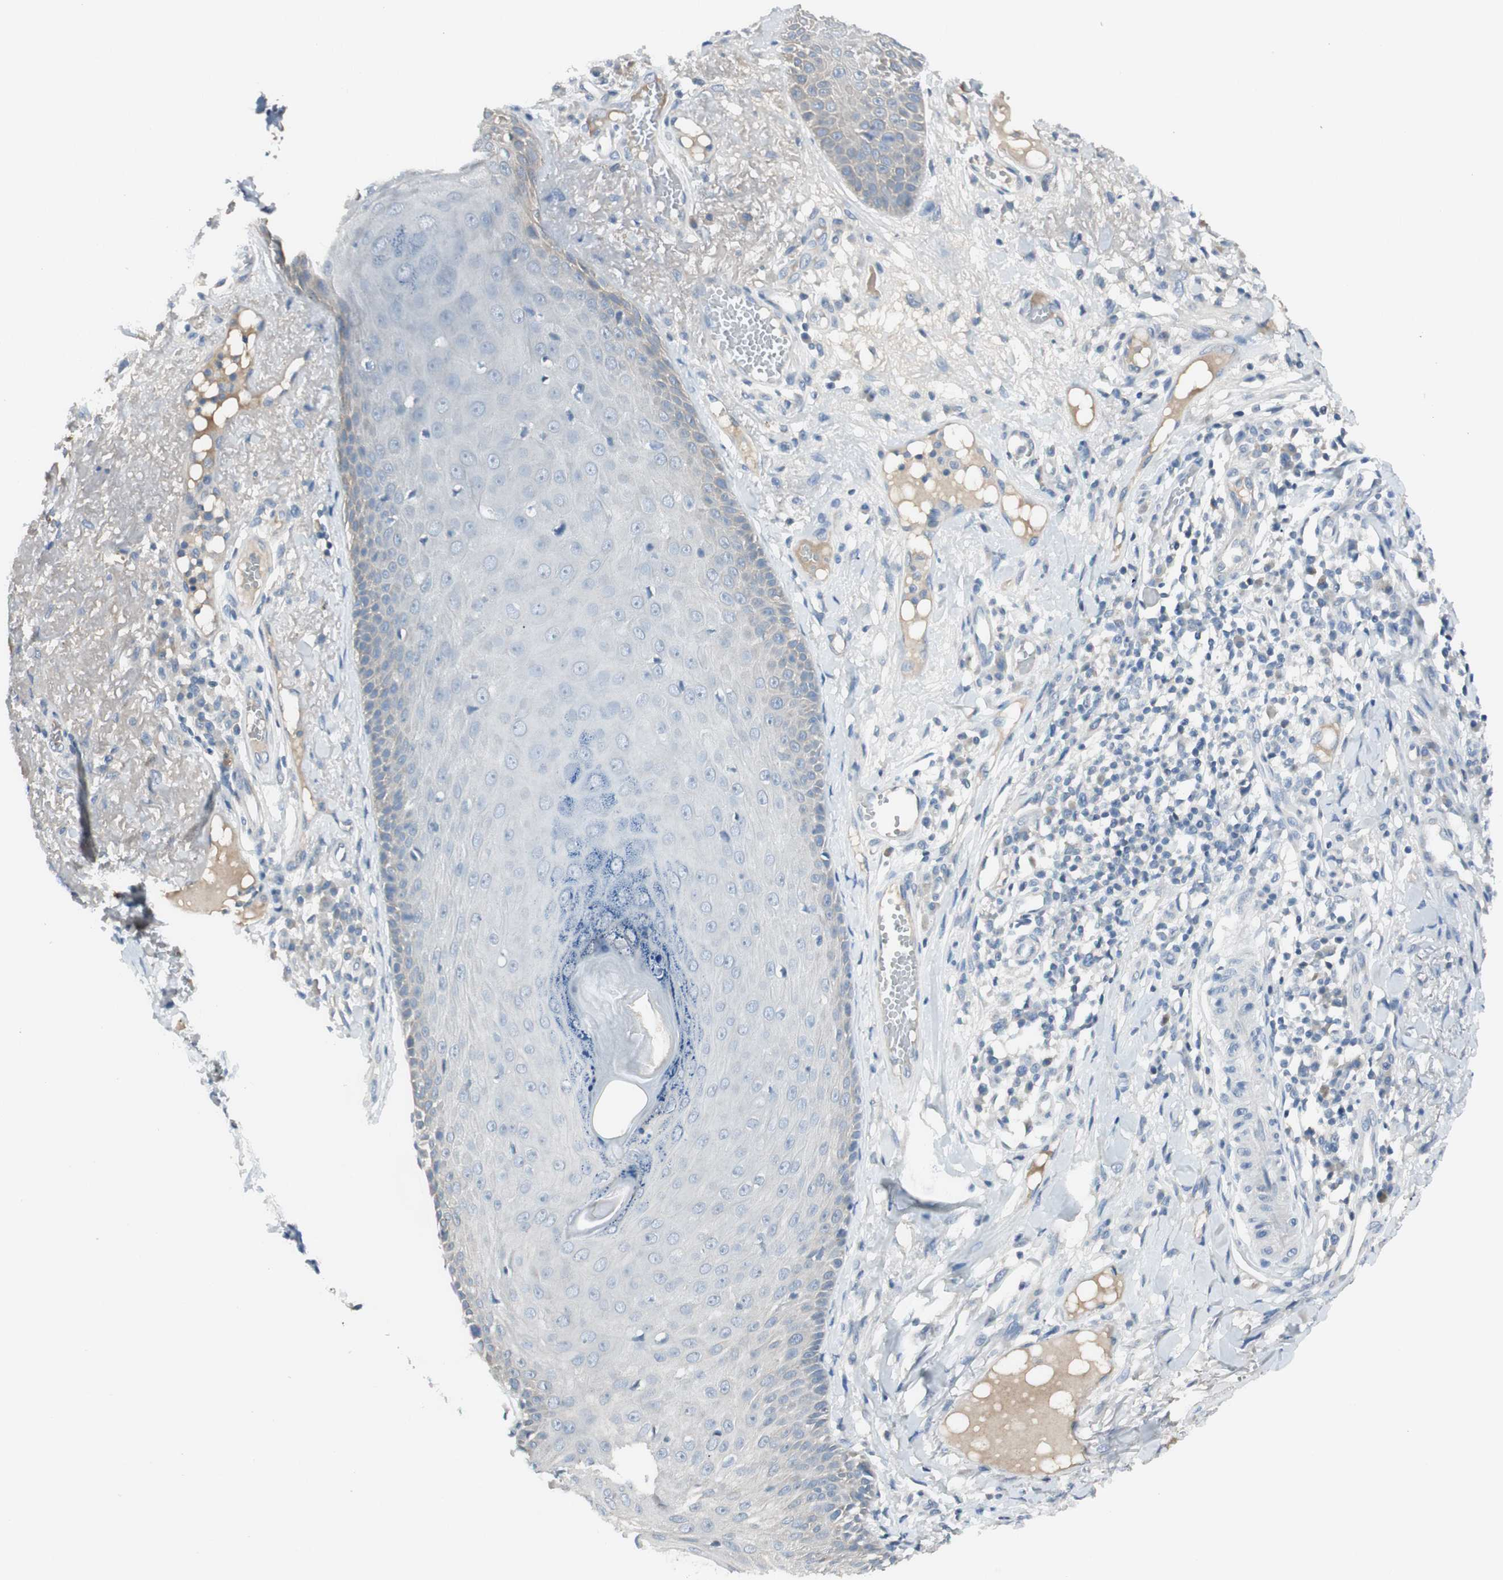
{"staining": {"intensity": "negative", "quantity": "none", "location": "none"}, "tissue": "skin cancer", "cell_type": "Tumor cells", "image_type": "cancer", "snomed": [{"axis": "morphology", "description": "Normal tissue, NOS"}, {"axis": "morphology", "description": "Basal cell carcinoma"}, {"axis": "topography", "description": "Skin"}], "caption": "A high-resolution photomicrograph shows IHC staining of basal cell carcinoma (skin), which exhibits no significant expression in tumor cells. (DAB immunohistochemistry, high magnification).", "gene": "EVA1A", "patient": {"sex": "male", "age": 52}}